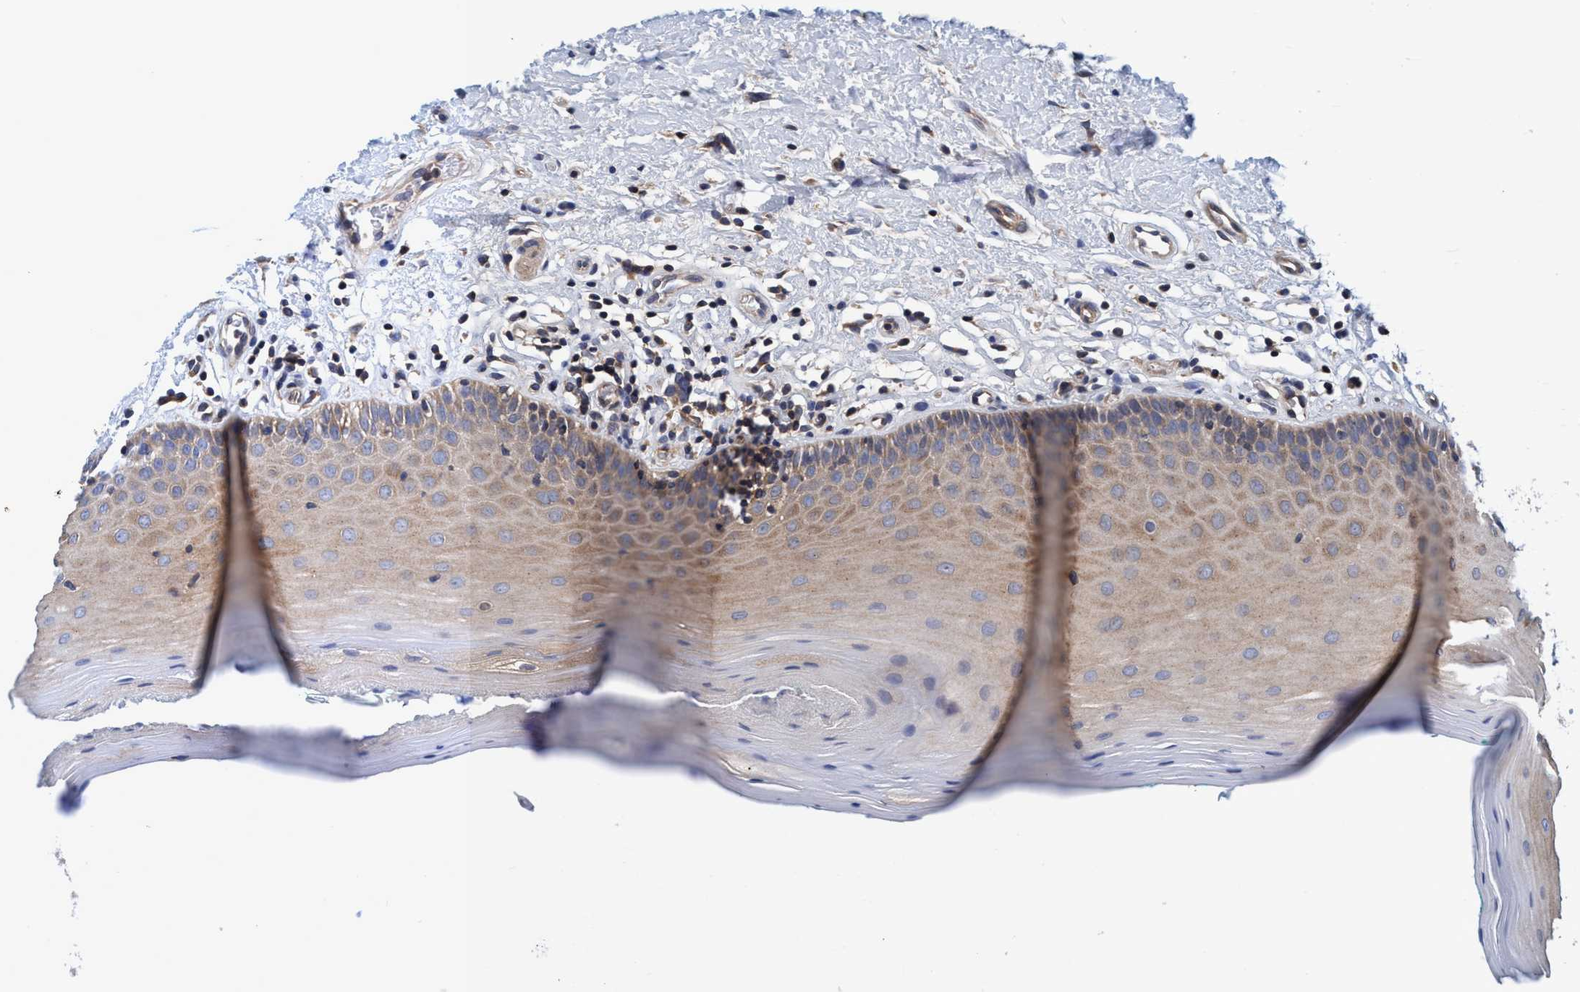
{"staining": {"intensity": "moderate", "quantity": ">75%", "location": "cytoplasmic/membranous"}, "tissue": "oral mucosa", "cell_type": "Squamous epithelial cells", "image_type": "normal", "snomed": [{"axis": "morphology", "description": "Normal tissue, NOS"}, {"axis": "topography", "description": "Skeletal muscle"}, {"axis": "topography", "description": "Oral tissue"}], "caption": "Immunohistochemical staining of unremarkable human oral mucosa displays medium levels of moderate cytoplasmic/membranous staining in approximately >75% of squamous epithelial cells. The staining was performed using DAB (3,3'-diaminobenzidine) to visualize the protein expression in brown, while the nuclei were stained in blue with hematoxylin (Magnification: 20x).", "gene": "CALCOCO2", "patient": {"sex": "male", "age": 58}}